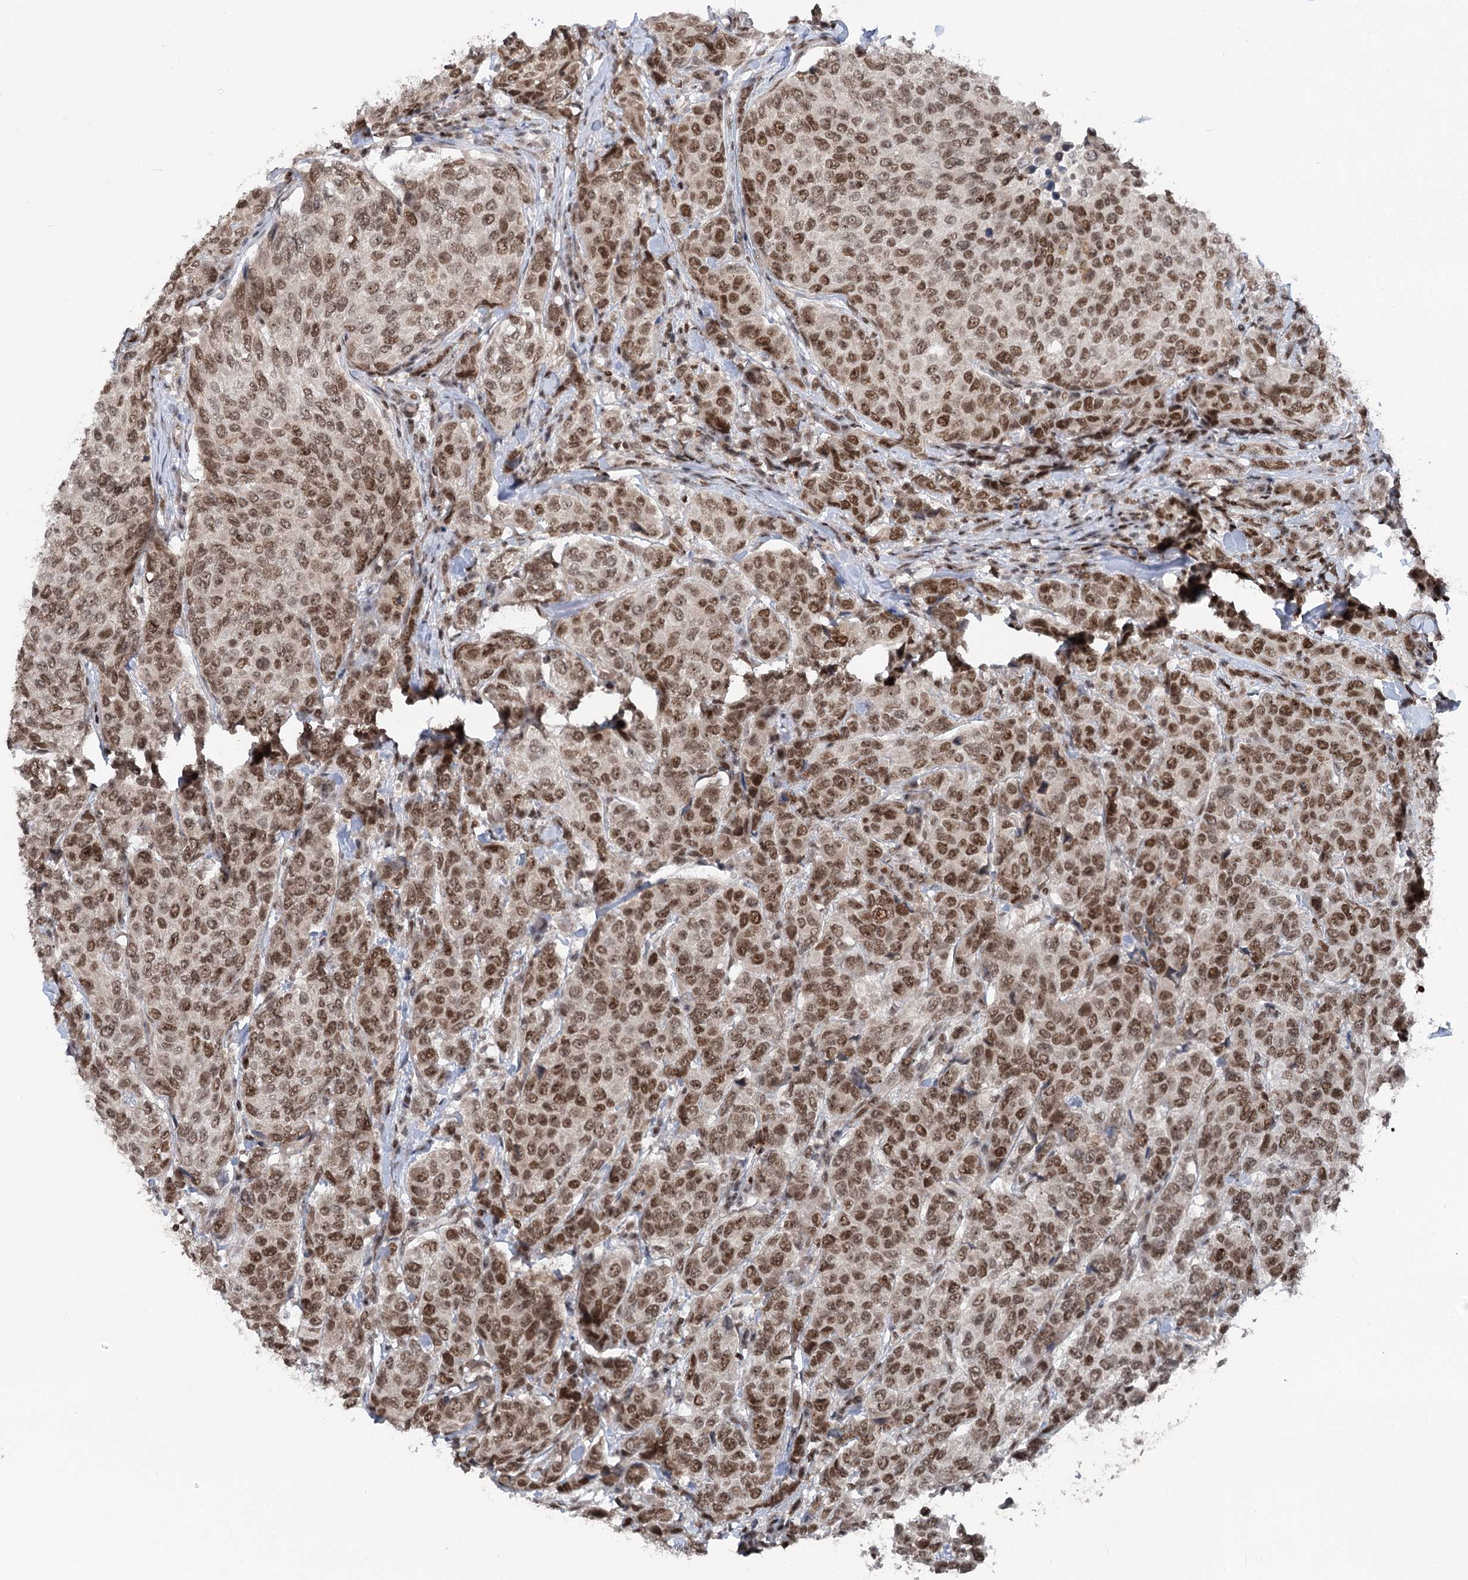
{"staining": {"intensity": "moderate", "quantity": ">75%", "location": "nuclear"}, "tissue": "breast cancer", "cell_type": "Tumor cells", "image_type": "cancer", "snomed": [{"axis": "morphology", "description": "Duct carcinoma"}, {"axis": "topography", "description": "Breast"}], "caption": "High-power microscopy captured an IHC photomicrograph of breast cancer (invasive ductal carcinoma), revealing moderate nuclear expression in approximately >75% of tumor cells.", "gene": "CGGBP1", "patient": {"sex": "female", "age": 55}}